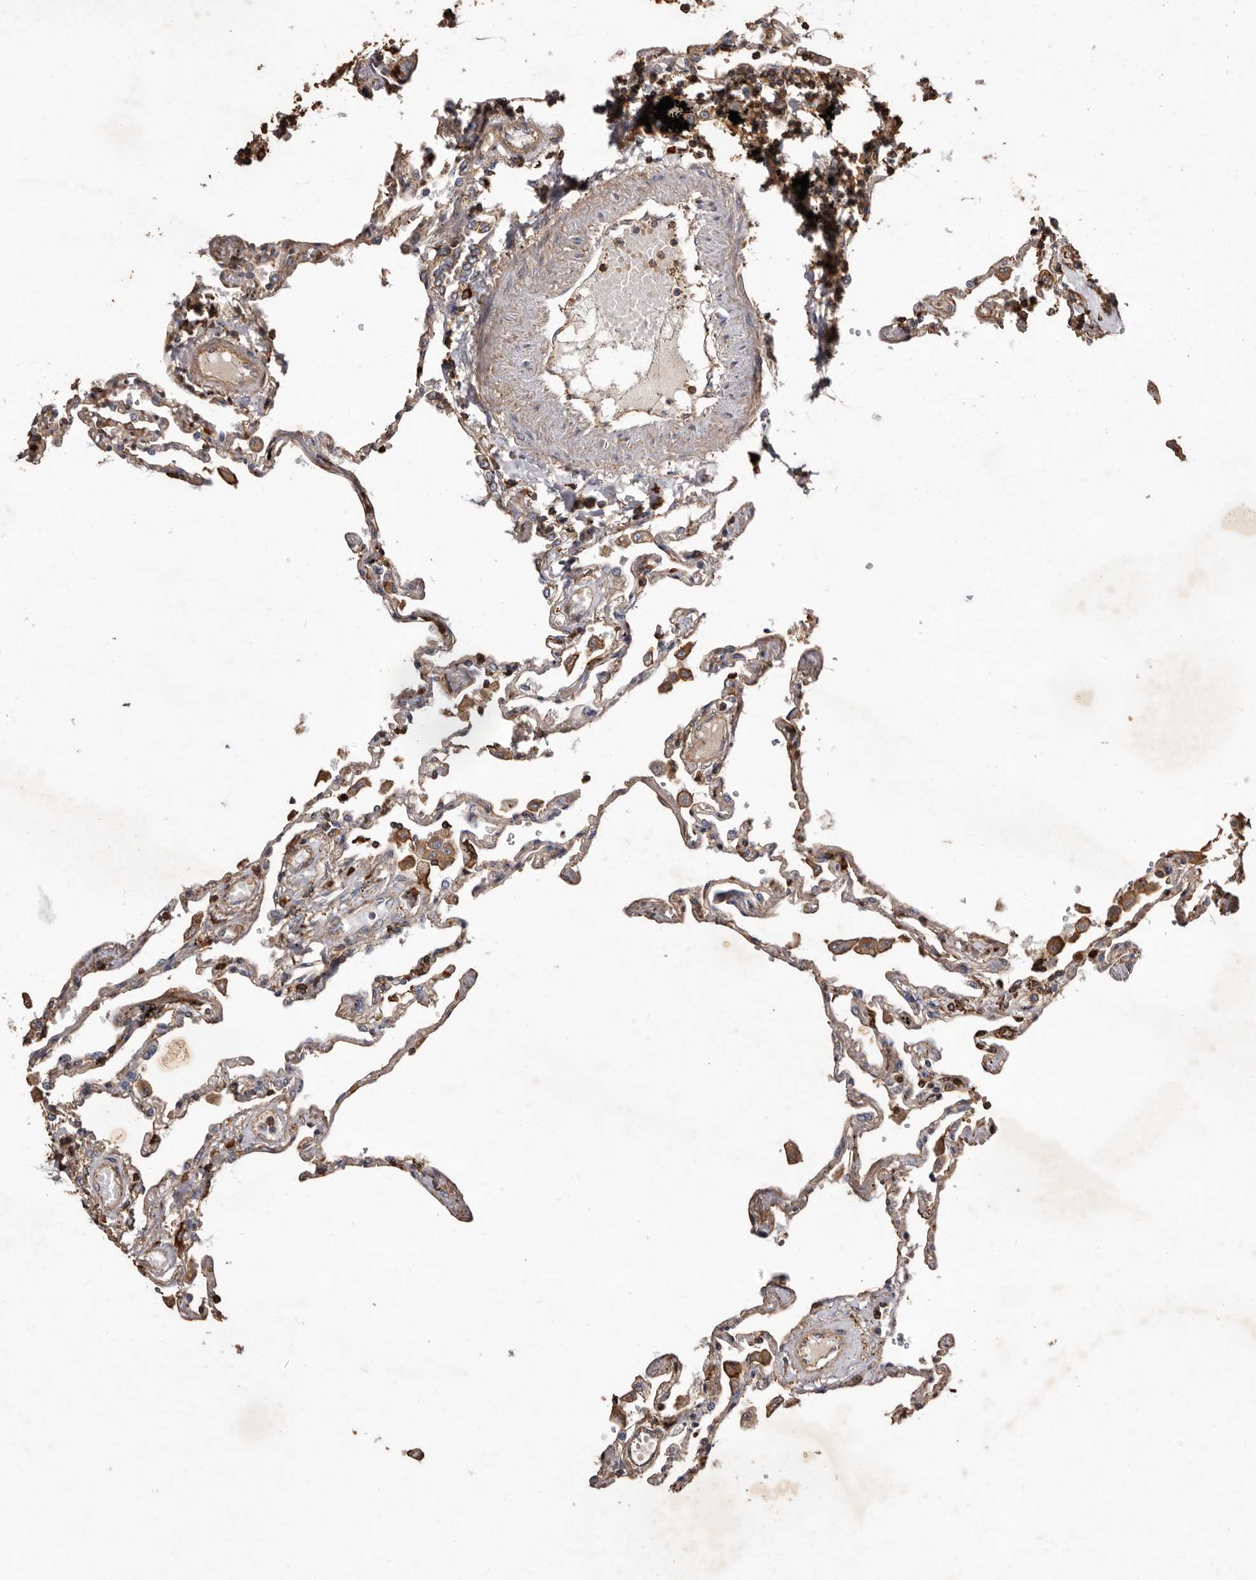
{"staining": {"intensity": "moderate", "quantity": "25%-75%", "location": "cytoplasmic/membranous"}, "tissue": "lung", "cell_type": "Alveolar cells", "image_type": "normal", "snomed": [{"axis": "morphology", "description": "Normal tissue, NOS"}, {"axis": "topography", "description": "Lung"}], "caption": "IHC micrograph of normal lung: lung stained using immunohistochemistry (IHC) displays medium levels of moderate protein expression localized specifically in the cytoplasmic/membranous of alveolar cells, appearing as a cytoplasmic/membranous brown color.", "gene": "COQ8B", "patient": {"sex": "female", "age": 67}}